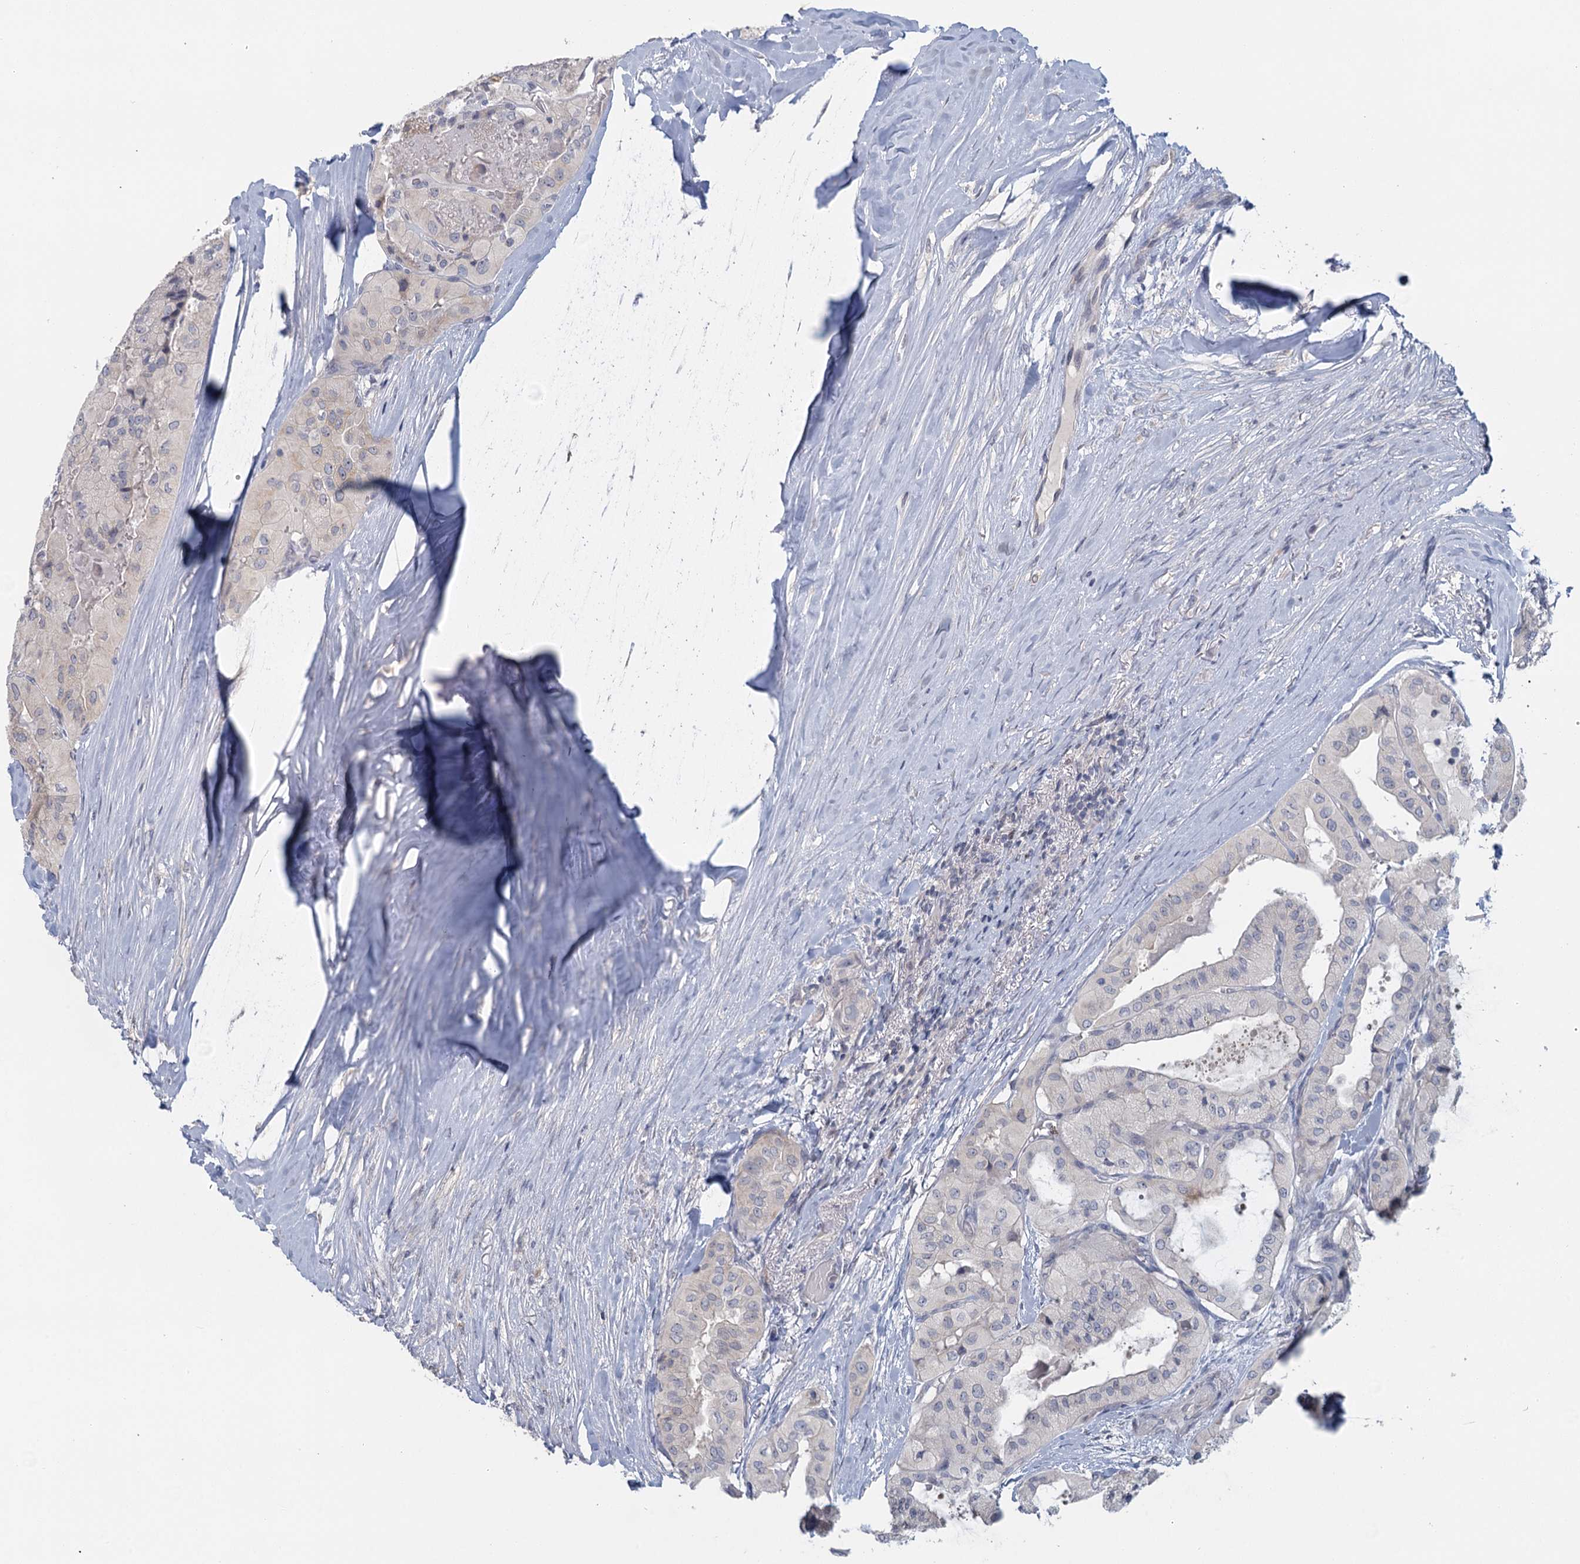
{"staining": {"intensity": "negative", "quantity": "none", "location": "none"}, "tissue": "thyroid cancer", "cell_type": "Tumor cells", "image_type": "cancer", "snomed": [{"axis": "morphology", "description": "Papillary adenocarcinoma, NOS"}, {"axis": "topography", "description": "Thyroid gland"}], "caption": "Tumor cells show no significant protein expression in papillary adenocarcinoma (thyroid). (Brightfield microscopy of DAB (3,3'-diaminobenzidine) immunohistochemistry at high magnification).", "gene": "MYO7B", "patient": {"sex": "female", "age": 59}}